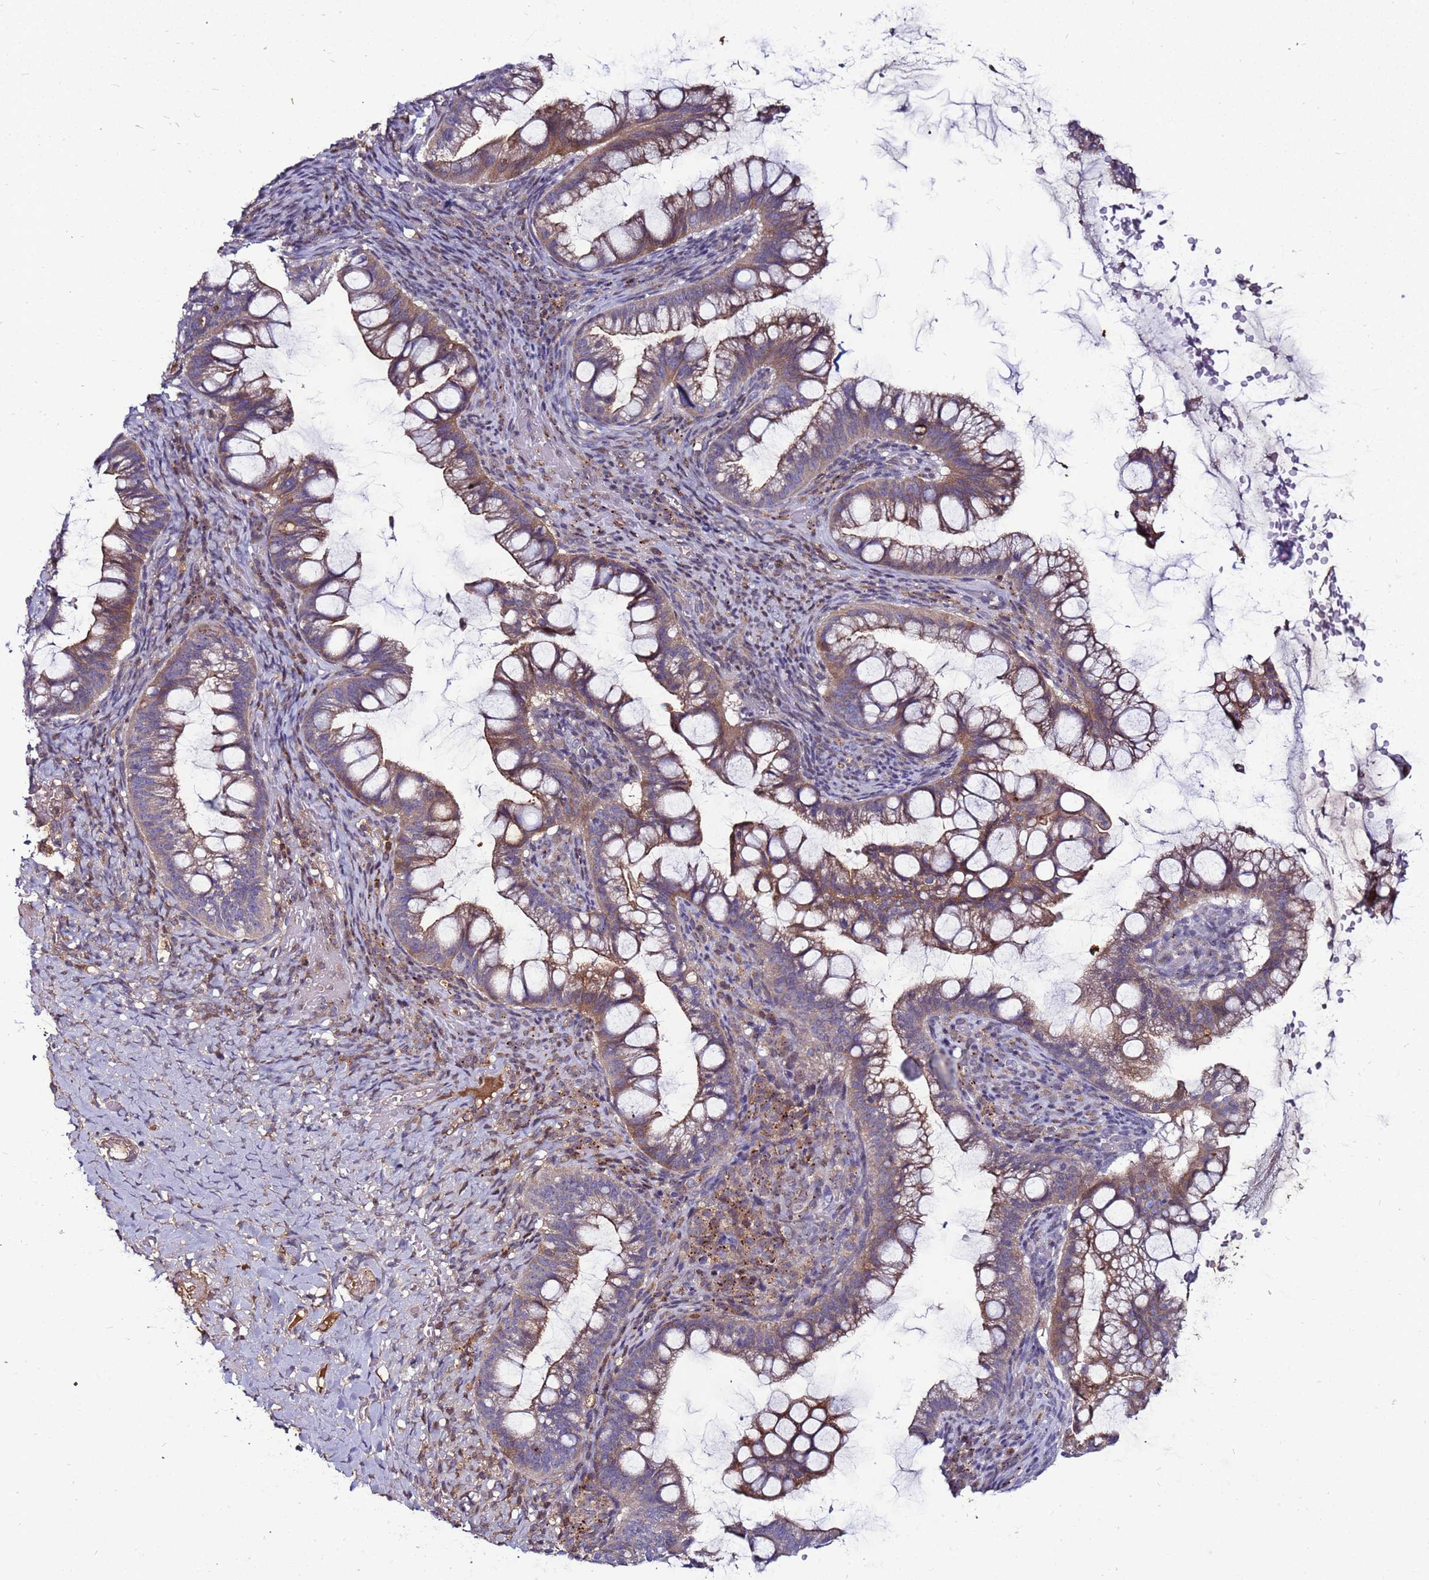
{"staining": {"intensity": "moderate", "quantity": "25%-75%", "location": "cytoplasmic/membranous"}, "tissue": "ovarian cancer", "cell_type": "Tumor cells", "image_type": "cancer", "snomed": [{"axis": "morphology", "description": "Cystadenocarcinoma, mucinous, NOS"}, {"axis": "topography", "description": "Ovary"}], "caption": "Ovarian mucinous cystadenocarcinoma stained with a brown dye exhibits moderate cytoplasmic/membranous positive positivity in about 25%-75% of tumor cells.", "gene": "CCDC71", "patient": {"sex": "female", "age": 73}}